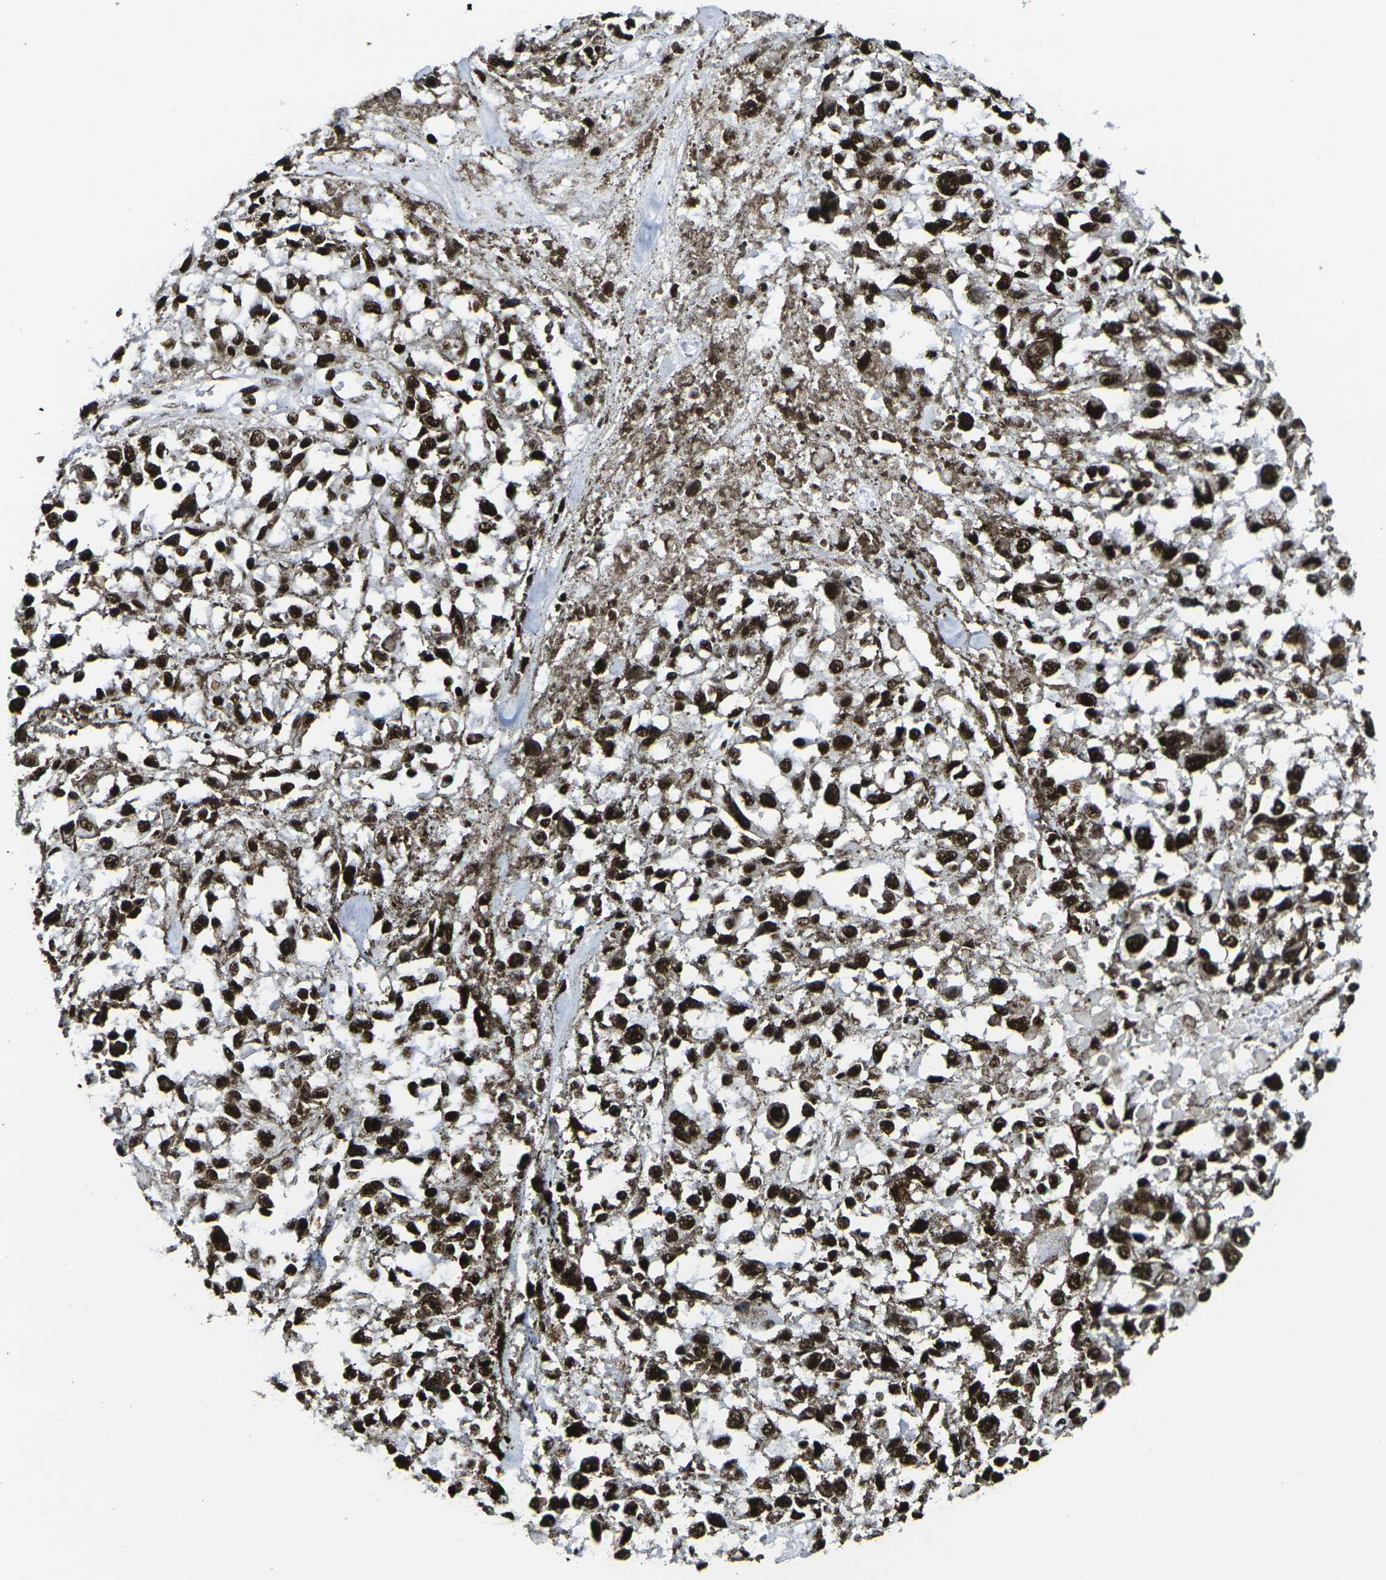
{"staining": {"intensity": "strong", "quantity": ">75%", "location": "nuclear"}, "tissue": "melanoma", "cell_type": "Tumor cells", "image_type": "cancer", "snomed": [{"axis": "morphology", "description": "Malignant melanoma, Metastatic site"}, {"axis": "topography", "description": "Lymph node"}], "caption": "Immunohistochemistry (DAB) staining of melanoma exhibits strong nuclear protein positivity in about >75% of tumor cells.", "gene": "SMARCC1", "patient": {"sex": "male", "age": 59}}